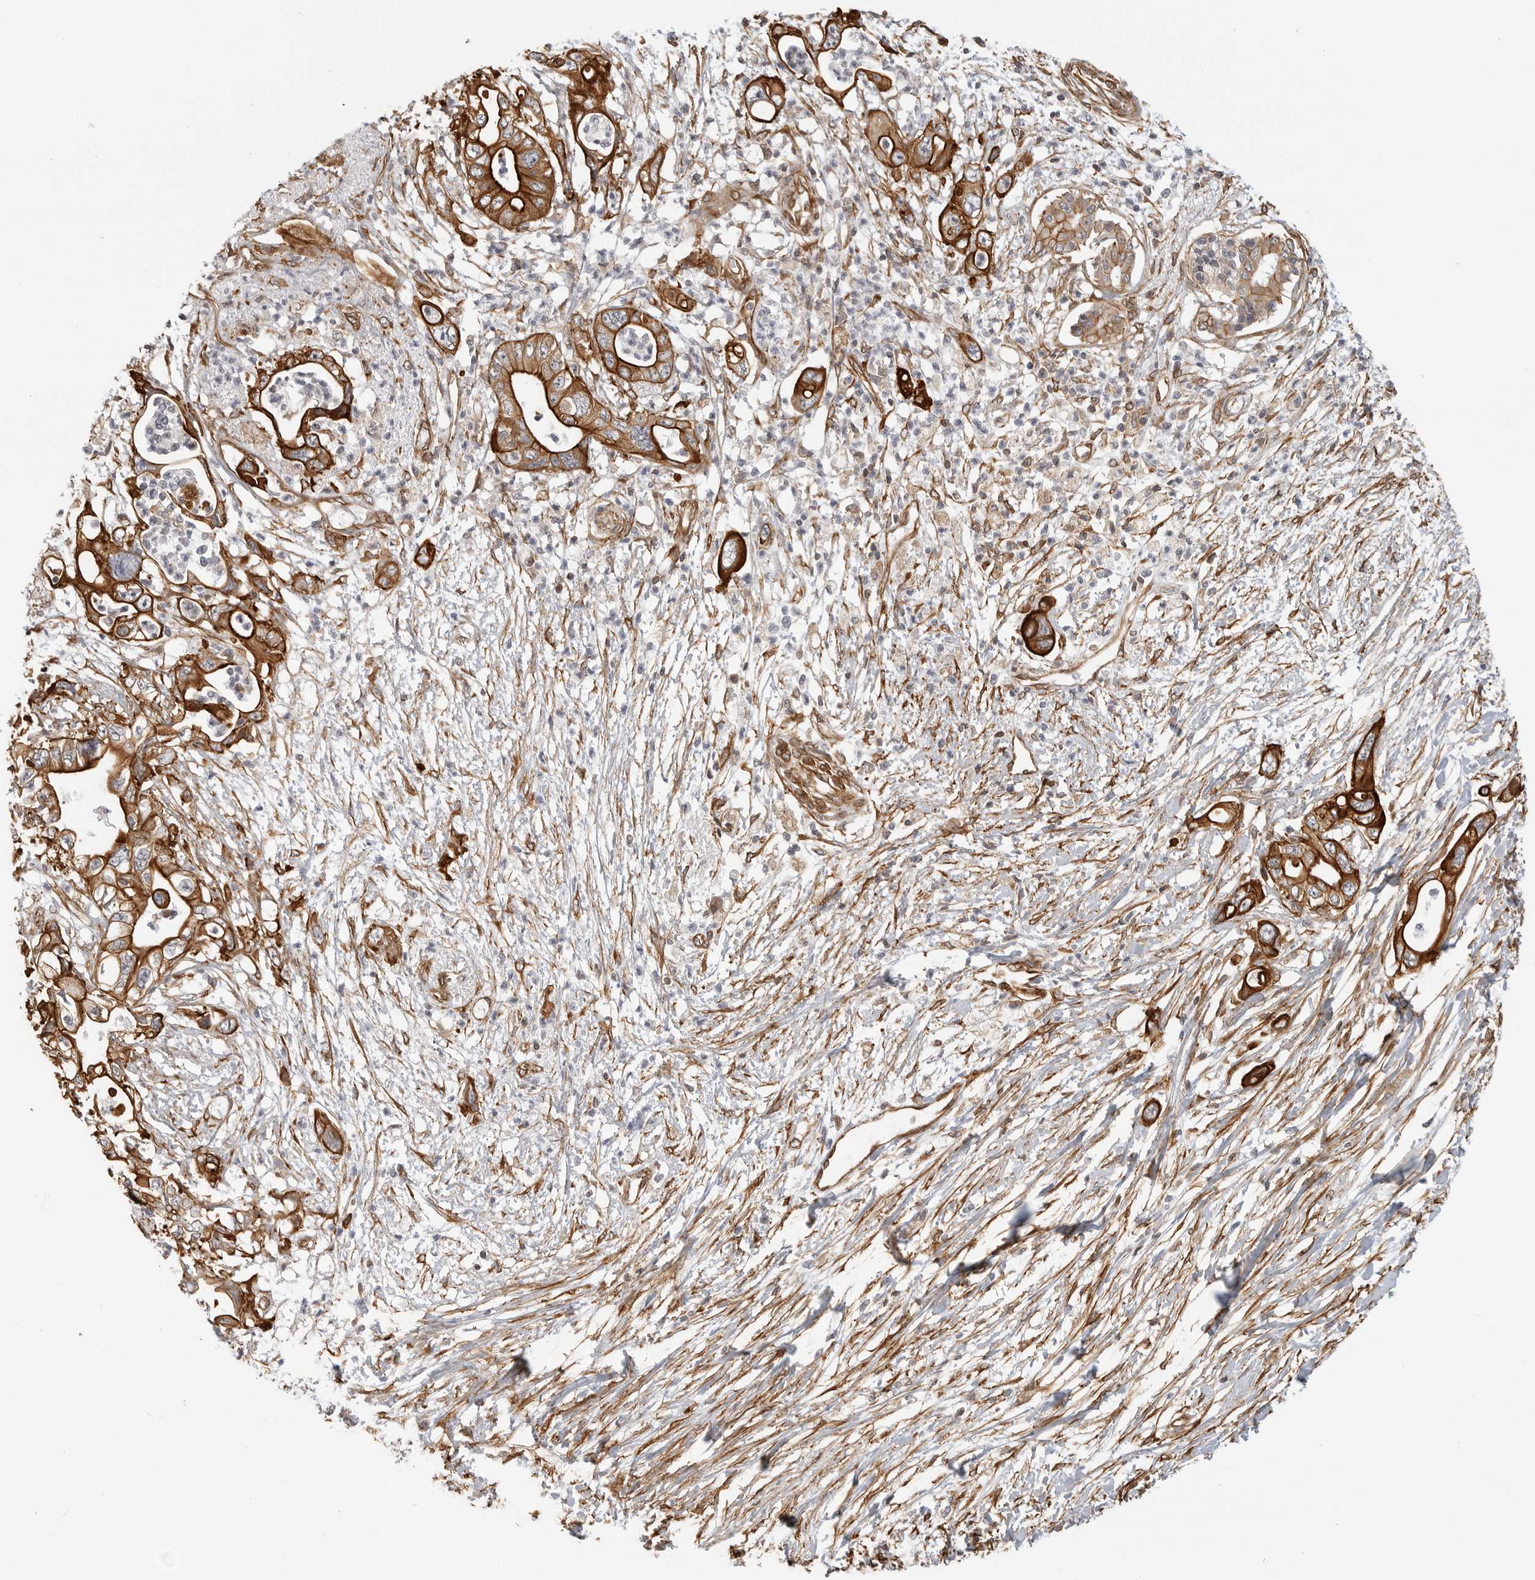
{"staining": {"intensity": "strong", "quantity": ">75%", "location": "cytoplasmic/membranous"}, "tissue": "pancreatic cancer", "cell_type": "Tumor cells", "image_type": "cancer", "snomed": [{"axis": "morphology", "description": "Adenocarcinoma, NOS"}, {"axis": "topography", "description": "Pancreas"}], "caption": "Pancreatic adenocarcinoma tissue demonstrates strong cytoplasmic/membranous positivity in approximately >75% of tumor cells, visualized by immunohistochemistry. Immunohistochemistry stains the protein of interest in brown and the nuclei are stained blue.", "gene": "ATOH7", "patient": {"sex": "male", "age": 66}}